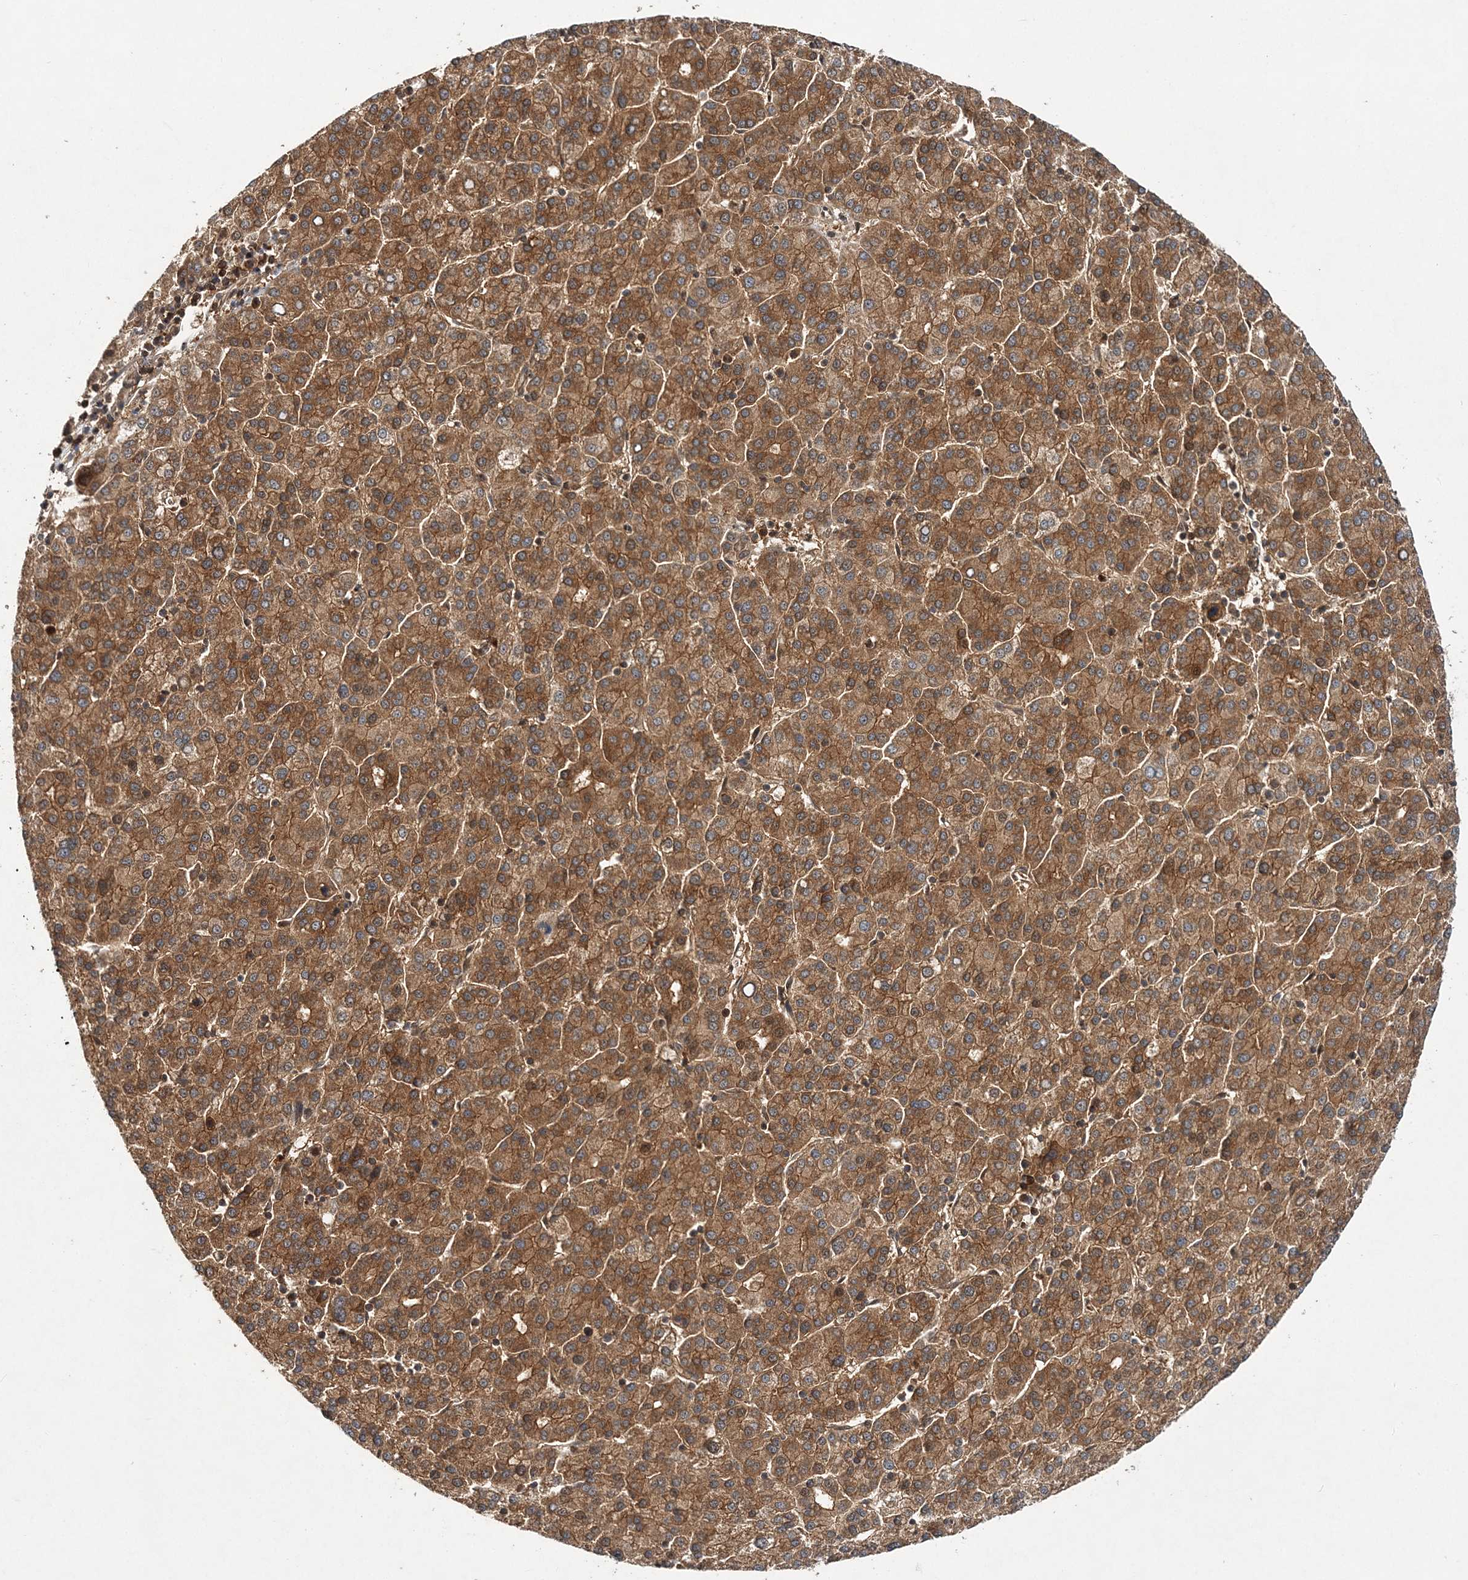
{"staining": {"intensity": "moderate", "quantity": ">75%", "location": "cytoplasmic/membranous"}, "tissue": "liver cancer", "cell_type": "Tumor cells", "image_type": "cancer", "snomed": [{"axis": "morphology", "description": "Carcinoma, Hepatocellular, NOS"}, {"axis": "topography", "description": "Liver"}], "caption": "This is an image of immunohistochemistry (IHC) staining of liver cancer, which shows moderate staining in the cytoplasmic/membranous of tumor cells.", "gene": "NIF3L1", "patient": {"sex": "female", "age": 58}}